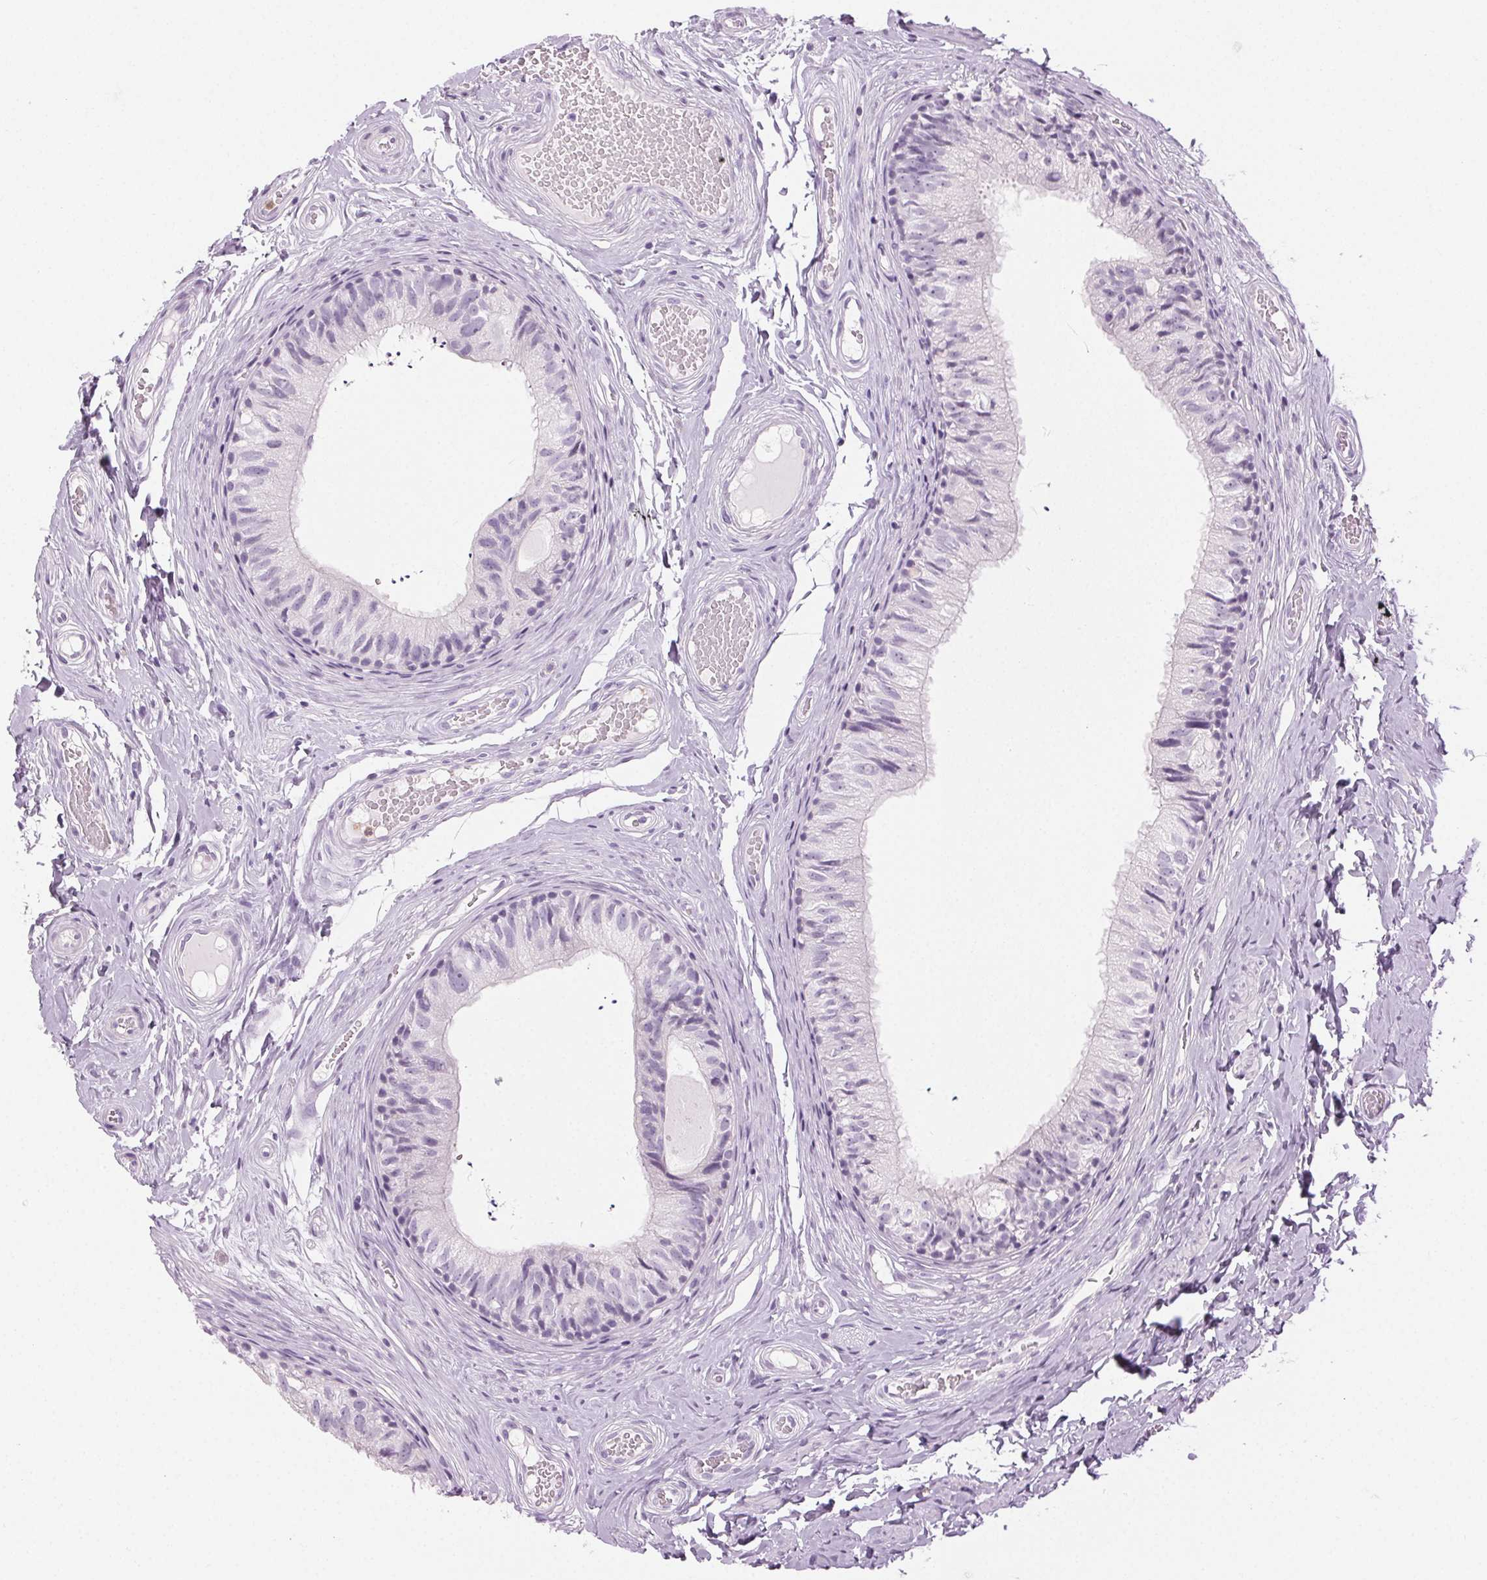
{"staining": {"intensity": "negative", "quantity": "none", "location": "none"}, "tissue": "epididymis", "cell_type": "Glandular cells", "image_type": "normal", "snomed": [{"axis": "morphology", "description": "Normal tissue, NOS"}, {"axis": "topography", "description": "Epididymis"}], "caption": "A histopathology image of human epididymis is negative for staining in glandular cells. (Brightfield microscopy of DAB immunohistochemistry (IHC) at high magnification).", "gene": "MPO", "patient": {"sex": "male", "age": 29}}